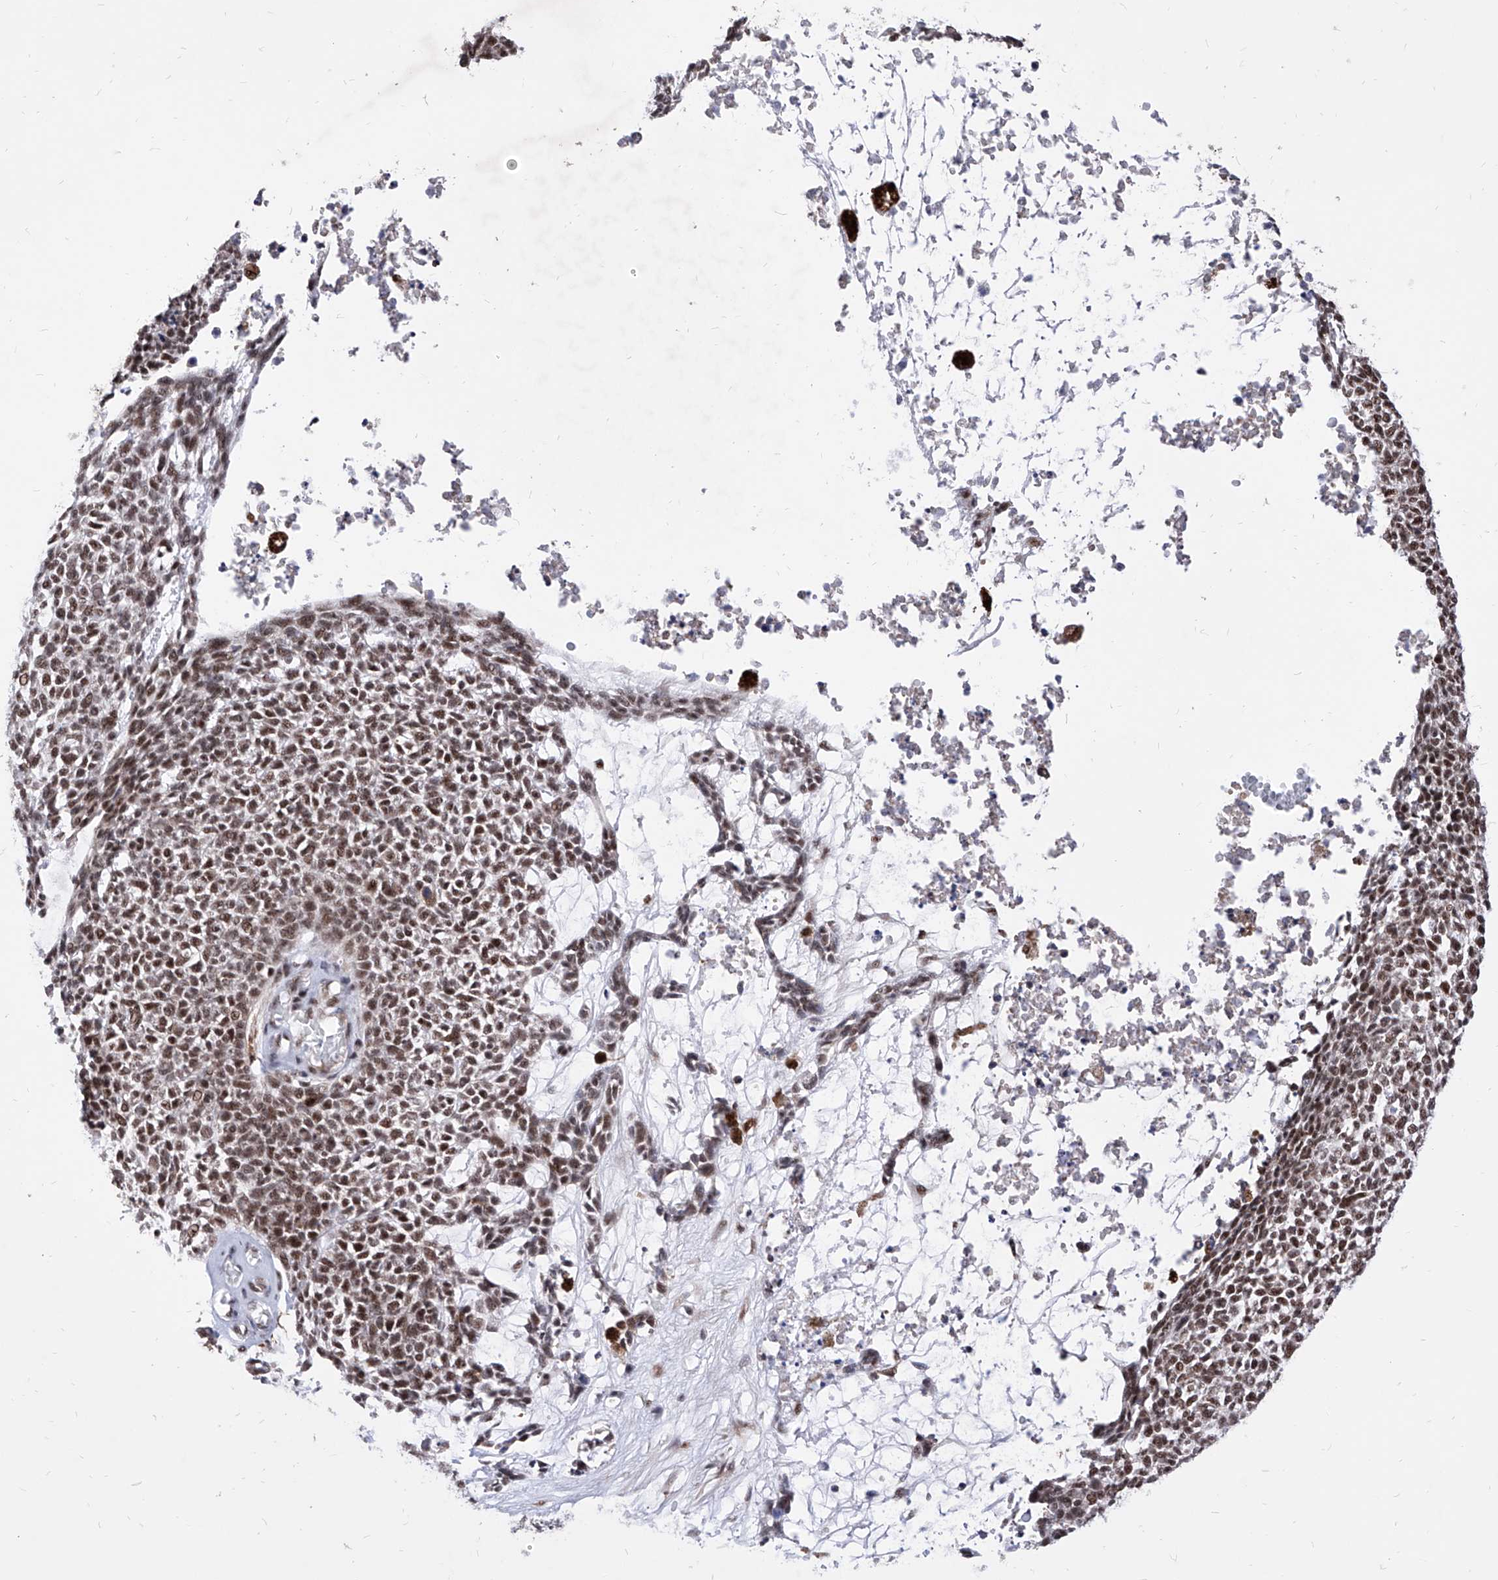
{"staining": {"intensity": "moderate", "quantity": ">75%", "location": "nuclear"}, "tissue": "skin cancer", "cell_type": "Tumor cells", "image_type": "cancer", "snomed": [{"axis": "morphology", "description": "Basal cell carcinoma"}, {"axis": "topography", "description": "Skin"}], "caption": "Tumor cells show medium levels of moderate nuclear staining in approximately >75% of cells in human basal cell carcinoma (skin). The staining was performed using DAB (3,3'-diaminobenzidine) to visualize the protein expression in brown, while the nuclei were stained in blue with hematoxylin (Magnification: 20x).", "gene": "PHF5A", "patient": {"sex": "female", "age": 84}}